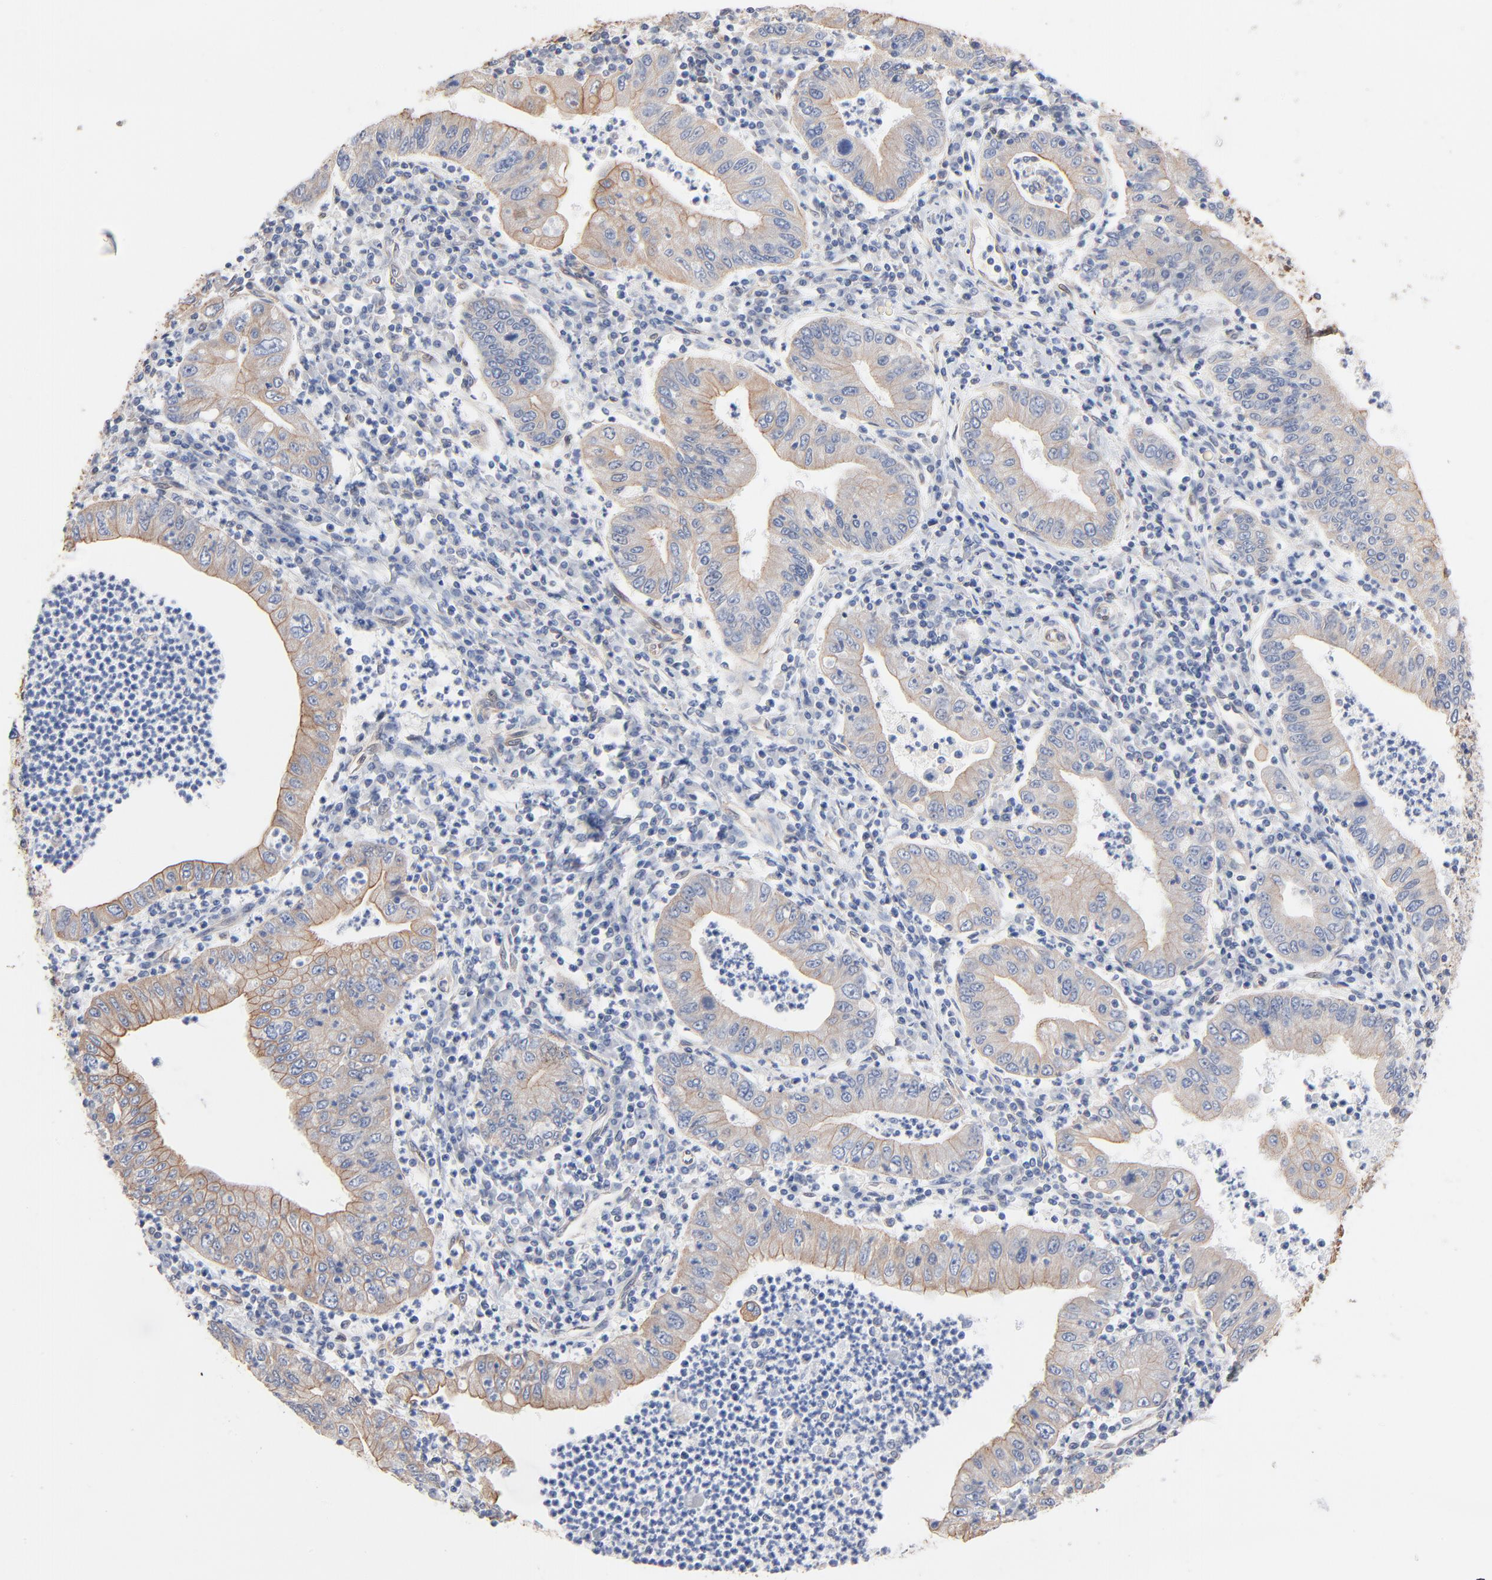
{"staining": {"intensity": "weak", "quantity": ">75%", "location": "cytoplasmic/membranous"}, "tissue": "stomach cancer", "cell_type": "Tumor cells", "image_type": "cancer", "snomed": [{"axis": "morphology", "description": "Normal tissue, NOS"}, {"axis": "morphology", "description": "Adenocarcinoma, NOS"}, {"axis": "topography", "description": "Esophagus"}, {"axis": "topography", "description": "Stomach, upper"}, {"axis": "topography", "description": "Peripheral nerve tissue"}], "caption": "High-power microscopy captured an IHC histopathology image of stomach cancer, revealing weak cytoplasmic/membranous staining in about >75% of tumor cells.", "gene": "ABCD4", "patient": {"sex": "male", "age": 62}}